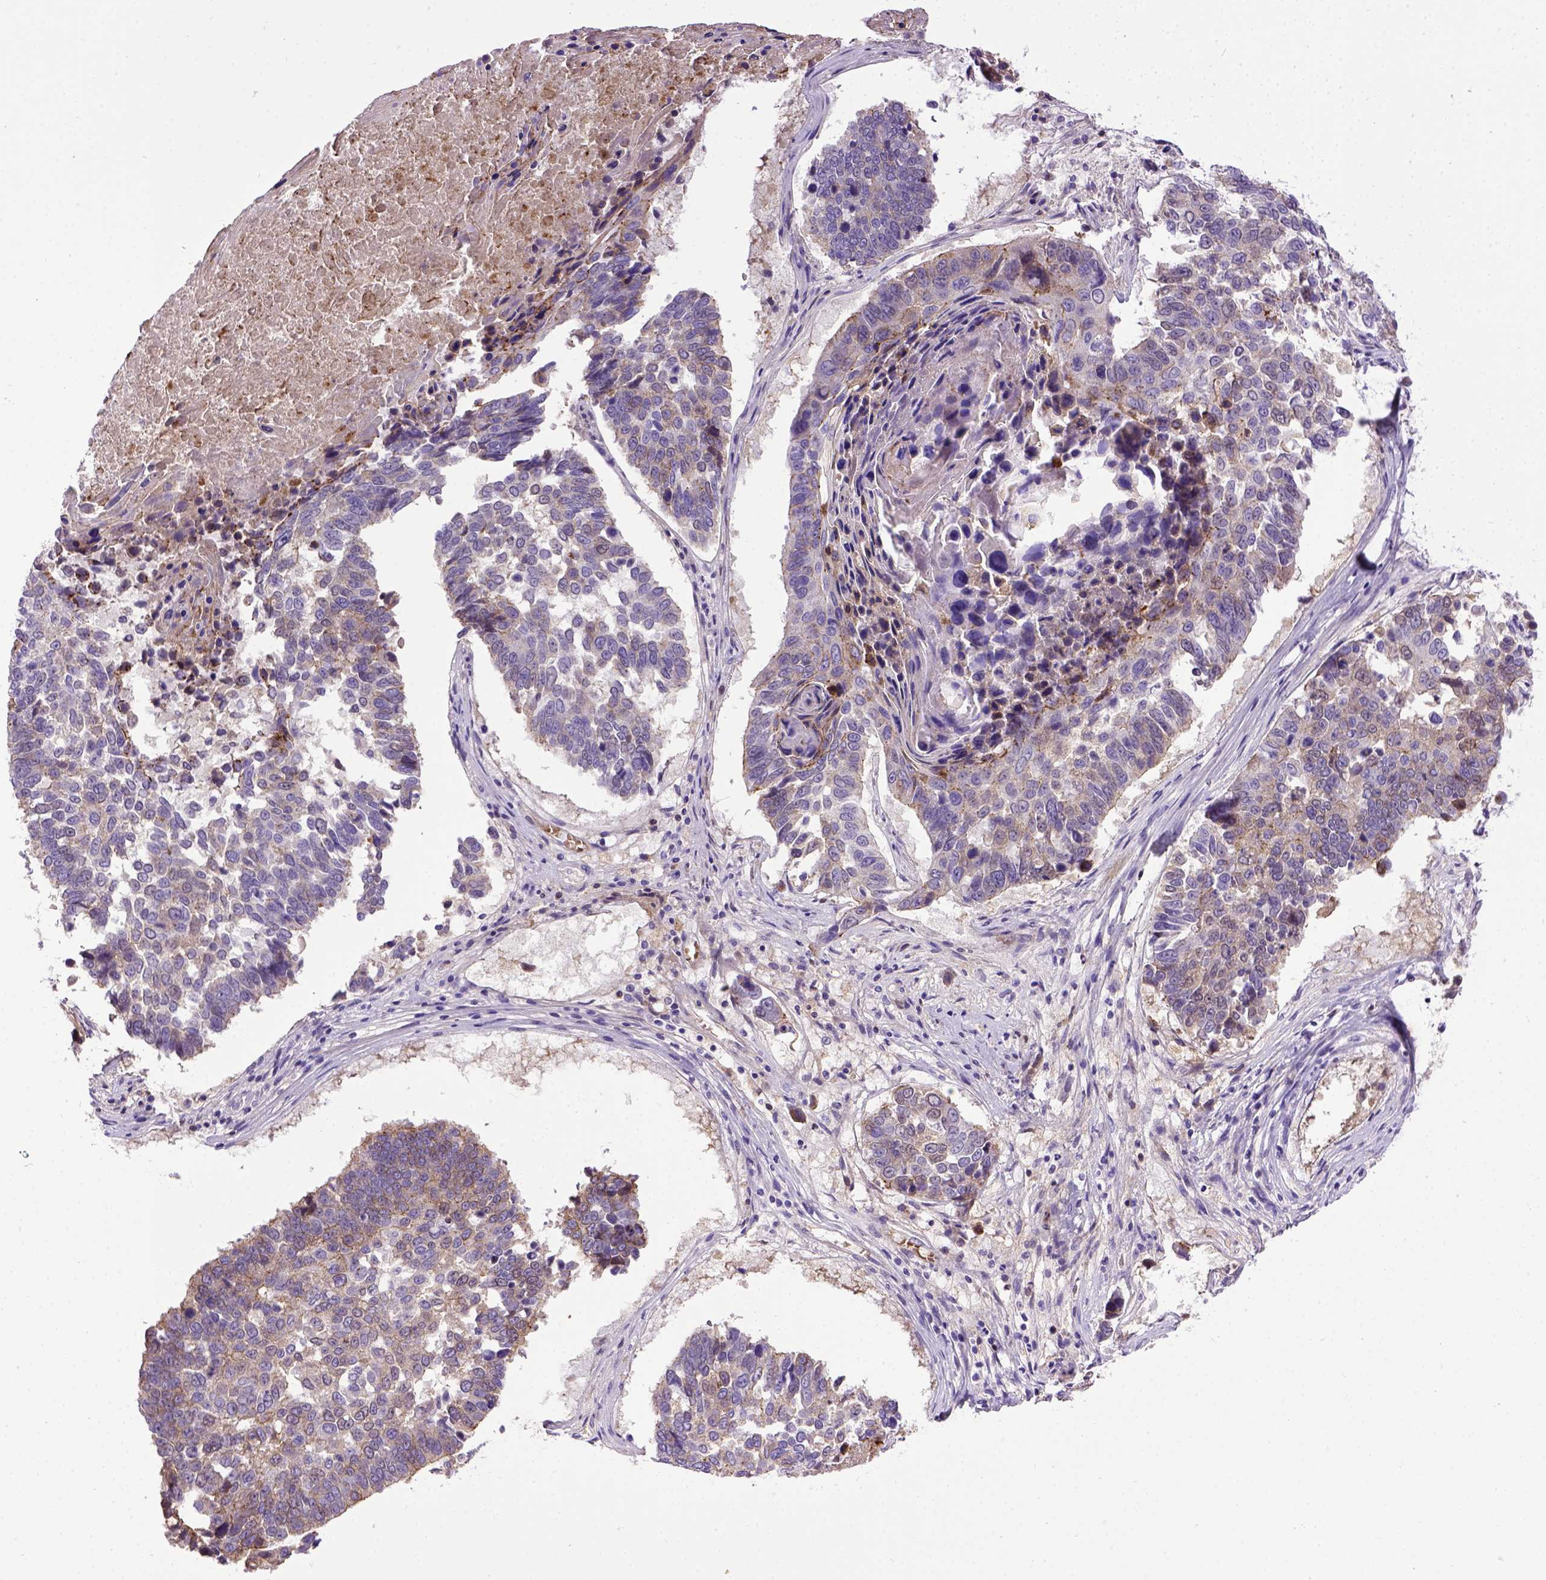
{"staining": {"intensity": "weak", "quantity": "25%-75%", "location": "cytoplasmic/membranous"}, "tissue": "lung cancer", "cell_type": "Tumor cells", "image_type": "cancer", "snomed": [{"axis": "morphology", "description": "Squamous cell carcinoma, NOS"}, {"axis": "topography", "description": "Lung"}], "caption": "Weak cytoplasmic/membranous protein expression is seen in approximately 25%-75% of tumor cells in lung cancer.", "gene": "CDH1", "patient": {"sex": "male", "age": 73}}